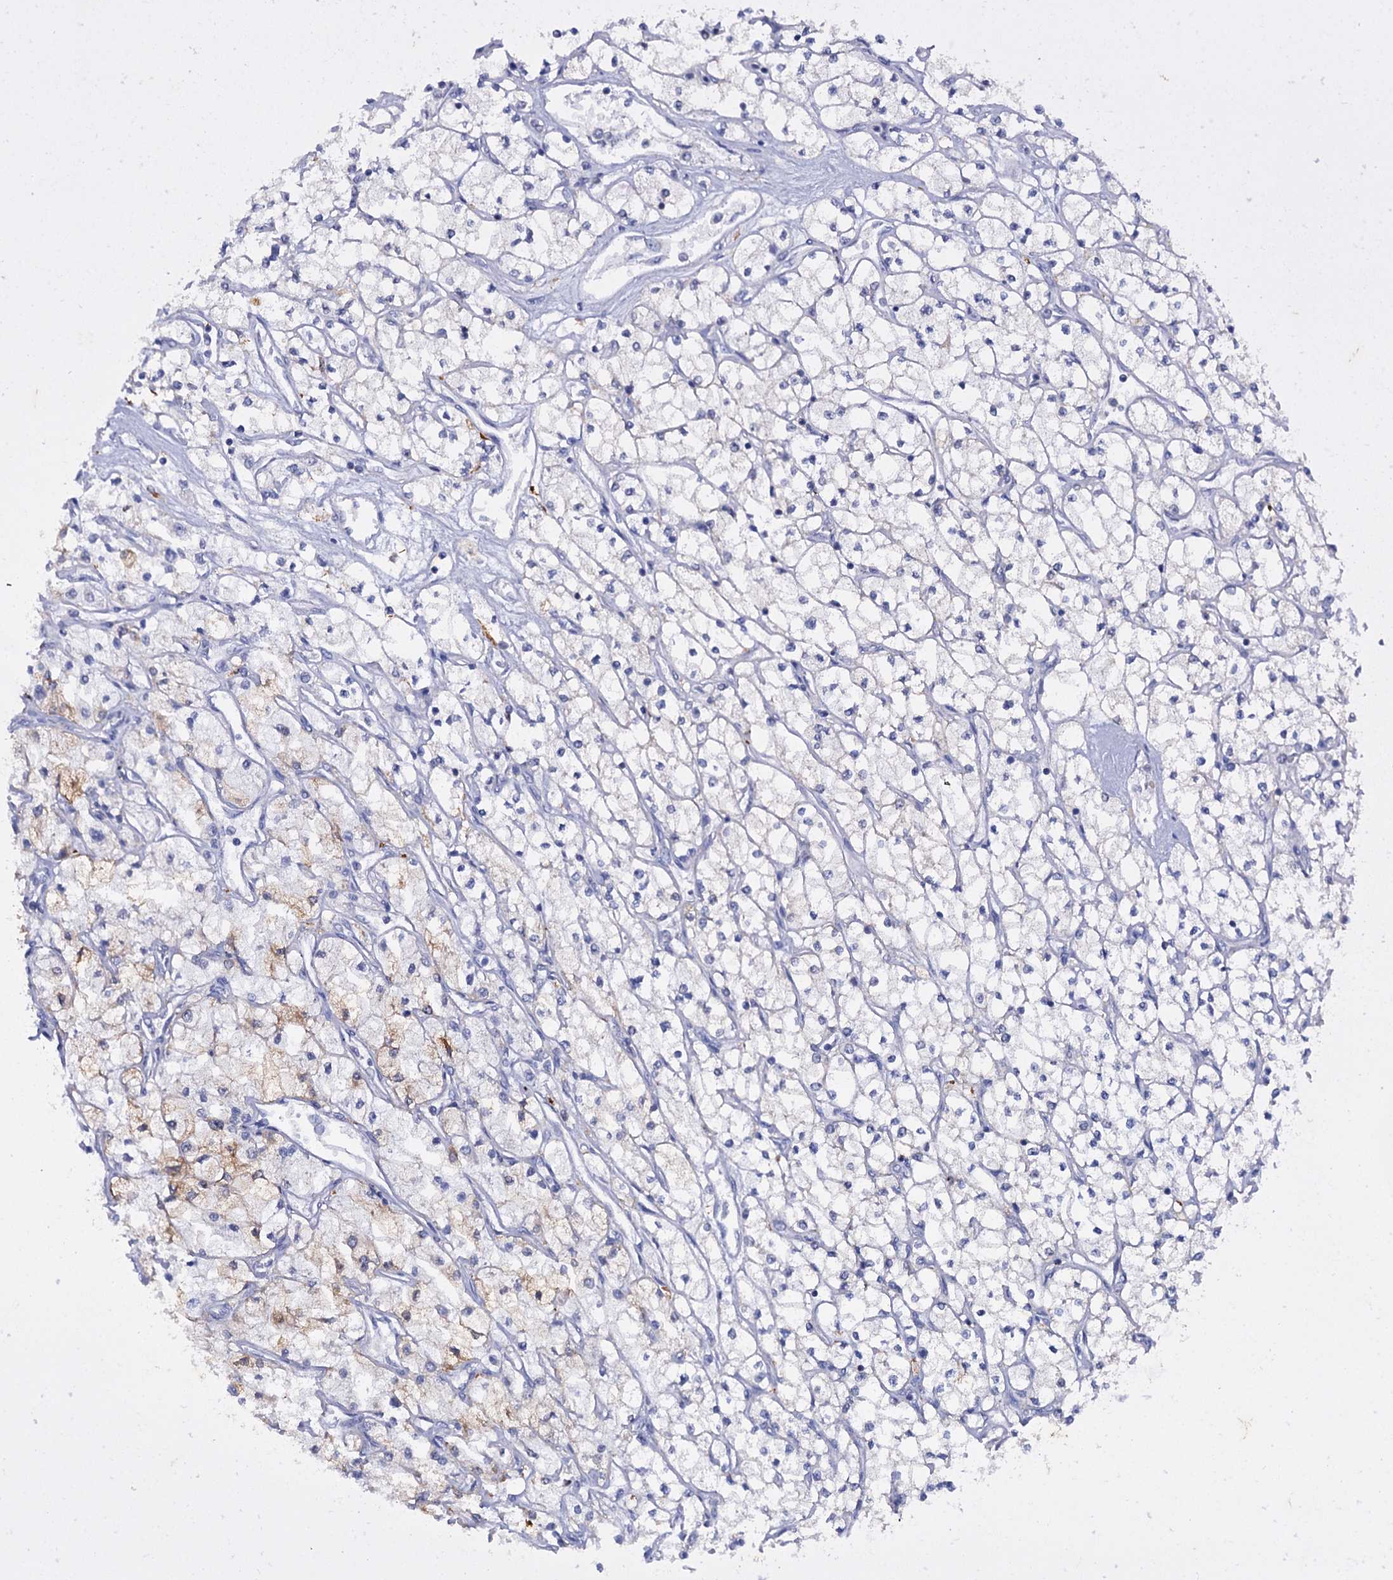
{"staining": {"intensity": "weak", "quantity": "<25%", "location": "cytoplasmic/membranous"}, "tissue": "renal cancer", "cell_type": "Tumor cells", "image_type": "cancer", "snomed": [{"axis": "morphology", "description": "Adenocarcinoma, NOS"}, {"axis": "topography", "description": "Kidney"}], "caption": "The IHC image has no significant staining in tumor cells of adenocarcinoma (renal) tissue.", "gene": "MID1IP1", "patient": {"sex": "male", "age": 80}}